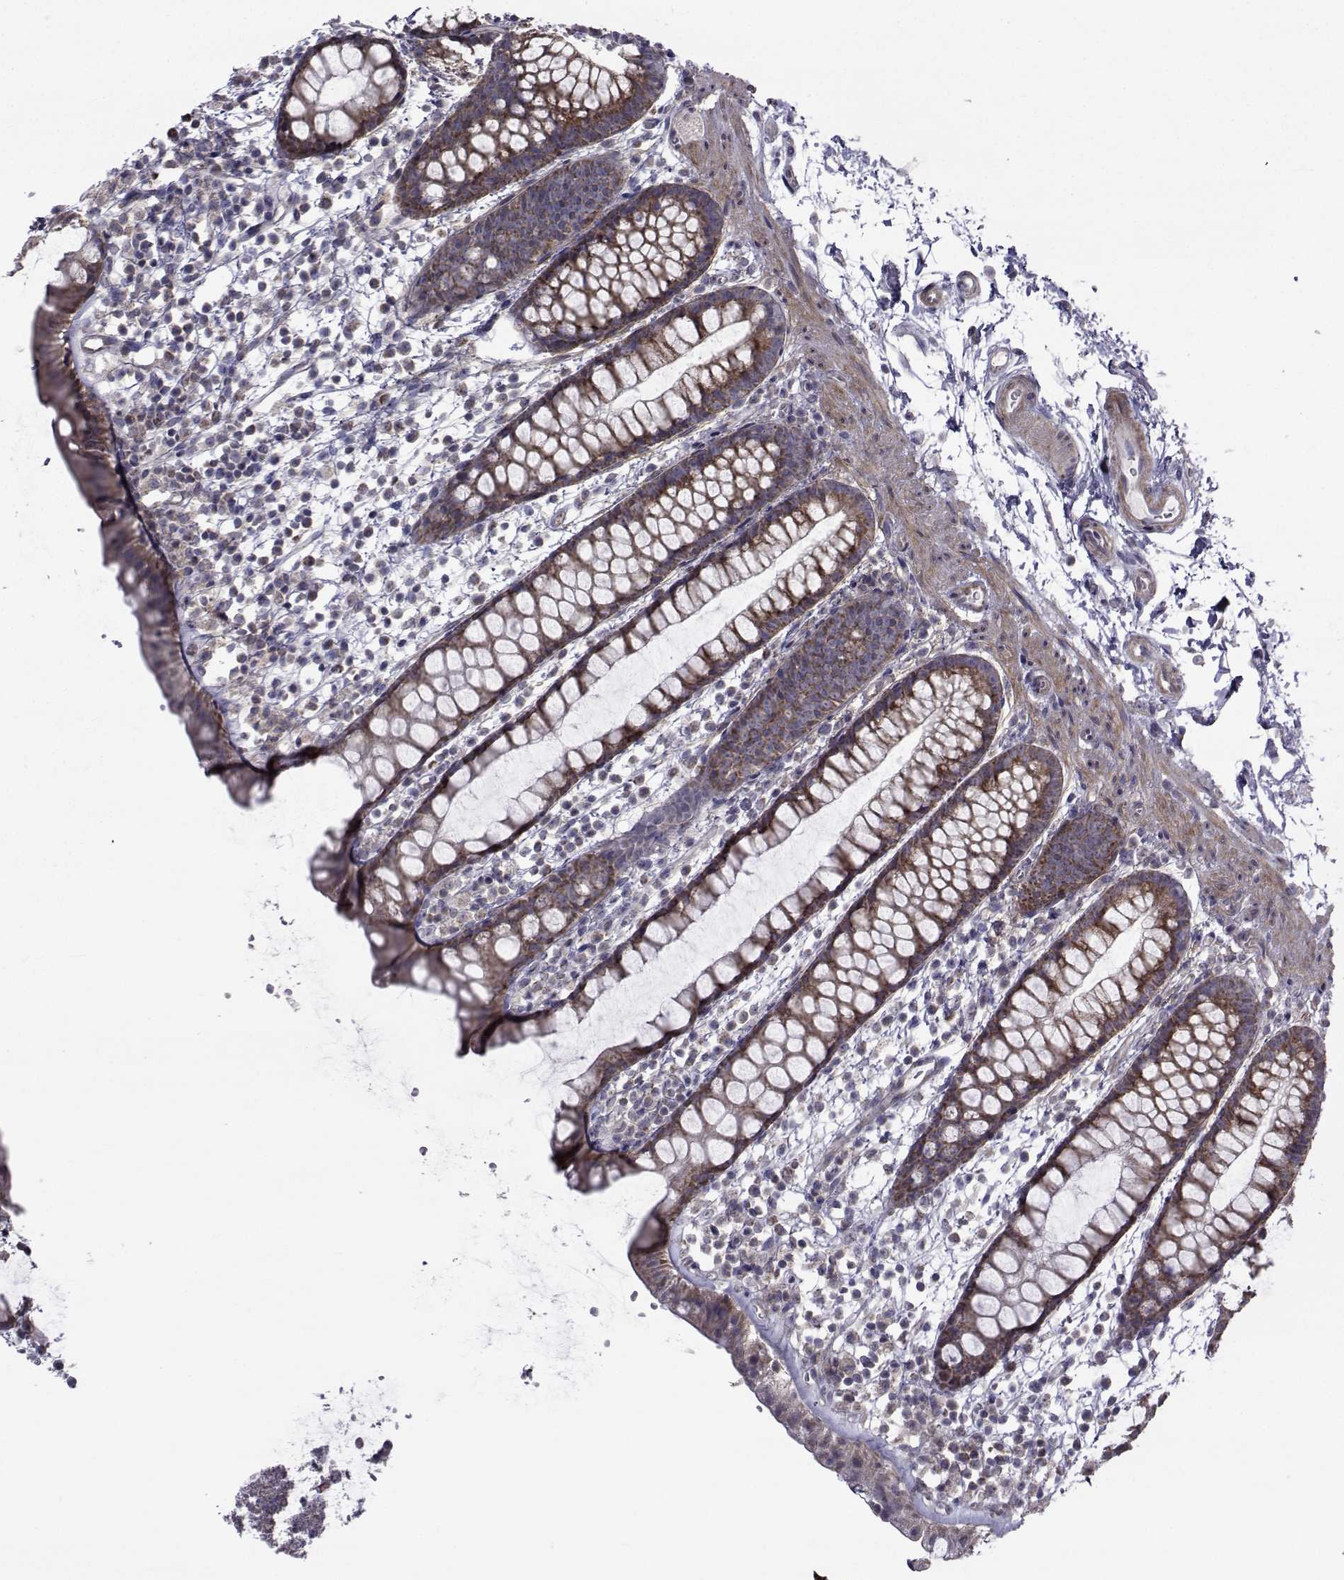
{"staining": {"intensity": "moderate", "quantity": "<25%", "location": "cytoplasmic/membranous"}, "tissue": "rectum", "cell_type": "Glandular cells", "image_type": "normal", "snomed": [{"axis": "morphology", "description": "Normal tissue, NOS"}, {"axis": "topography", "description": "Rectum"}], "caption": "IHC staining of normal rectum, which demonstrates low levels of moderate cytoplasmic/membranous staining in approximately <25% of glandular cells indicating moderate cytoplasmic/membranous protein staining. The staining was performed using DAB (3,3'-diaminobenzidine) (brown) for protein detection and nuclei were counterstained in hematoxylin (blue).", "gene": "CFAP74", "patient": {"sex": "male", "age": 57}}